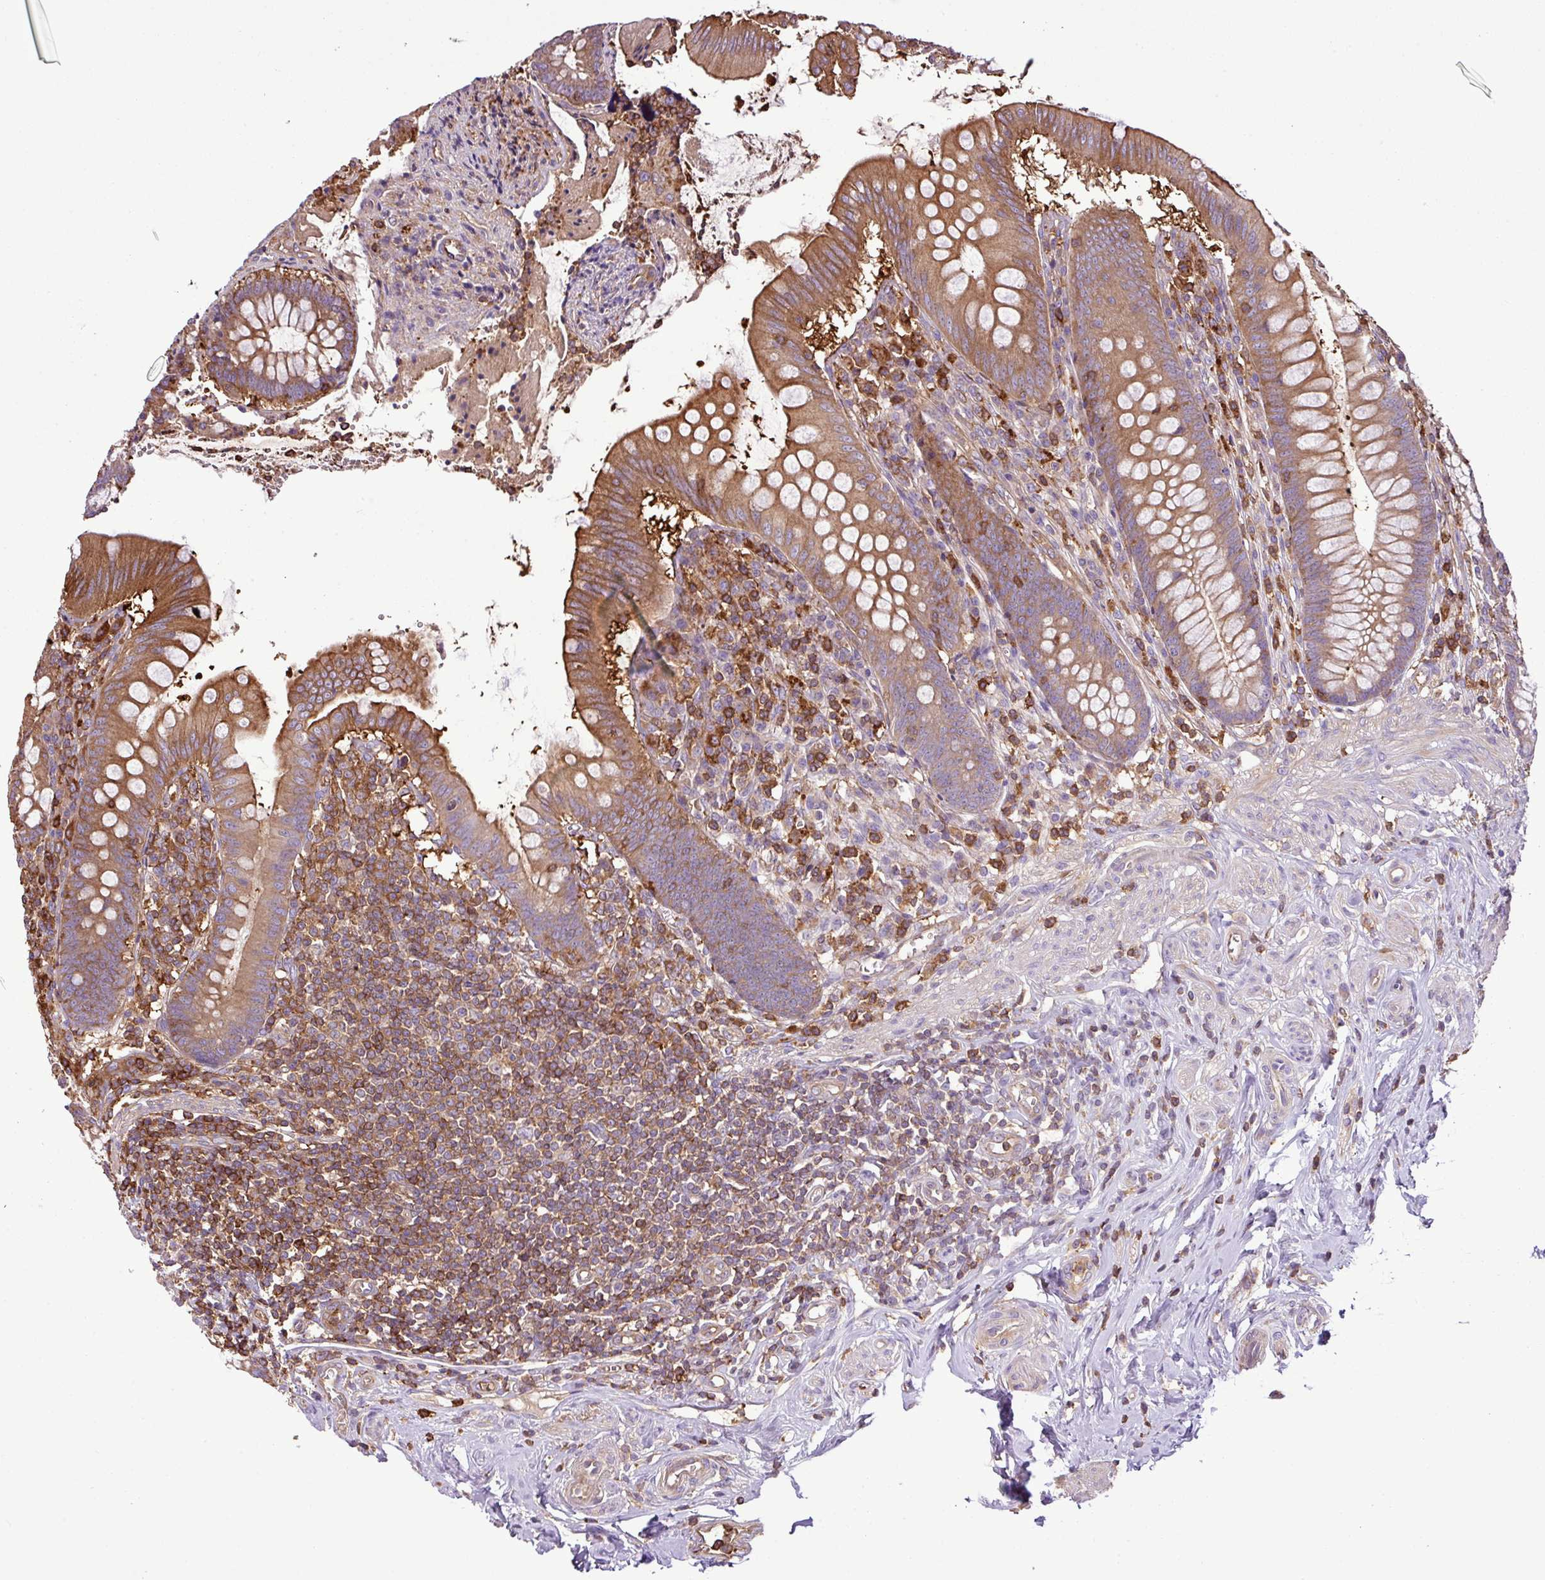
{"staining": {"intensity": "moderate", "quantity": ">75%", "location": "cytoplasmic/membranous"}, "tissue": "appendix", "cell_type": "Glandular cells", "image_type": "normal", "snomed": [{"axis": "morphology", "description": "Normal tissue, NOS"}, {"axis": "topography", "description": "Appendix"}], "caption": "Immunohistochemistry of benign human appendix exhibits medium levels of moderate cytoplasmic/membranous expression in about >75% of glandular cells. The protein of interest is shown in brown color, while the nuclei are stained blue.", "gene": "PGAP6", "patient": {"sex": "female", "age": 51}}